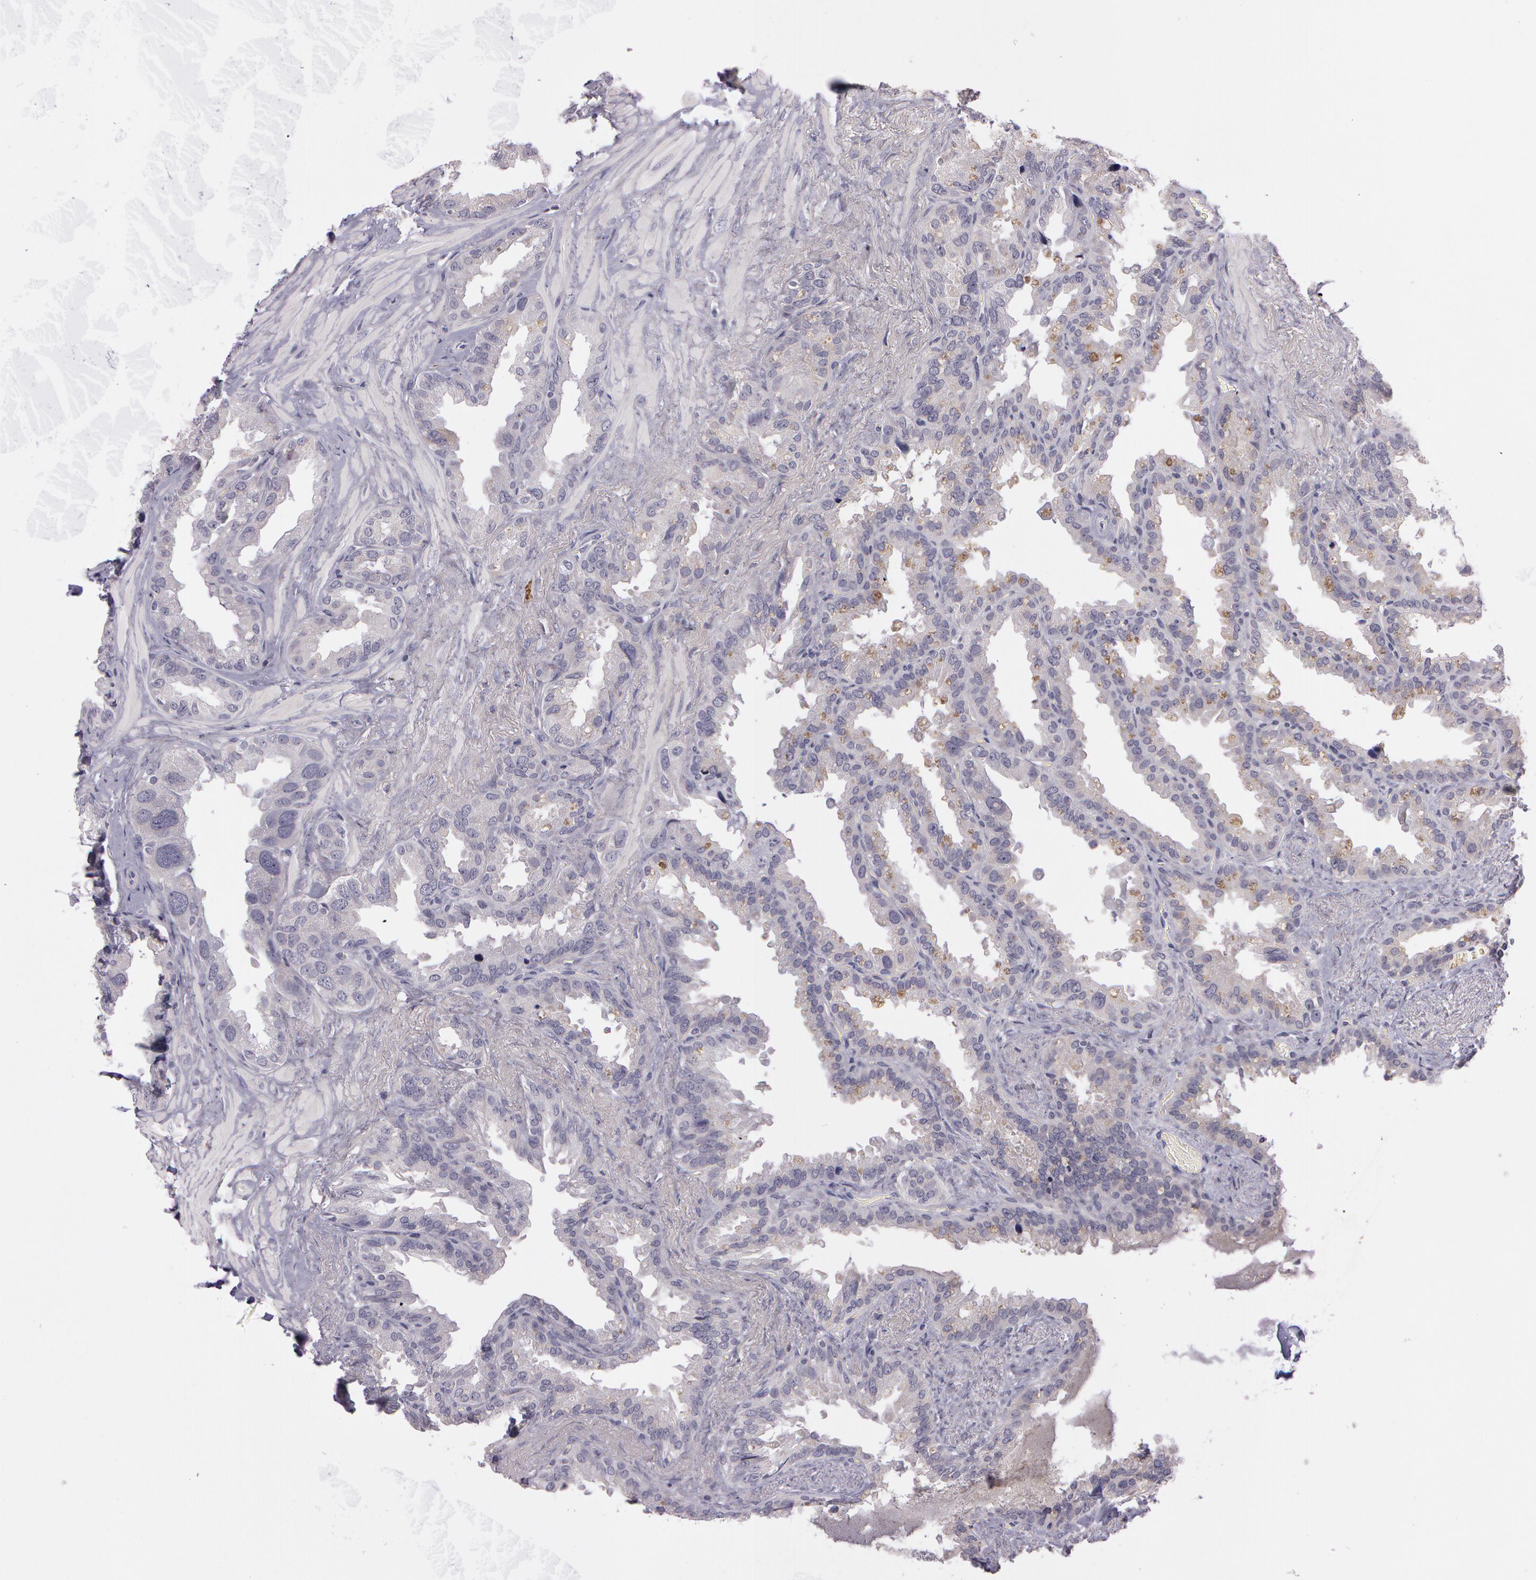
{"staining": {"intensity": "negative", "quantity": "none", "location": "none"}, "tissue": "seminal vesicle", "cell_type": "Glandular cells", "image_type": "normal", "snomed": [{"axis": "morphology", "description": "Normal tissue, NOS"}, {"axis": "topography", "description": "Prostate"}, {"axis": "topography", "description": "Seminal veicle"}], "caption": "High power microscopy image of an immunohistochemistry micrograph of unremarkable seminal vesicle, revealing no significant positivity in glandular cells.", "gene": "MXRA5", "patient": {"sex": "male", "age": 63}}